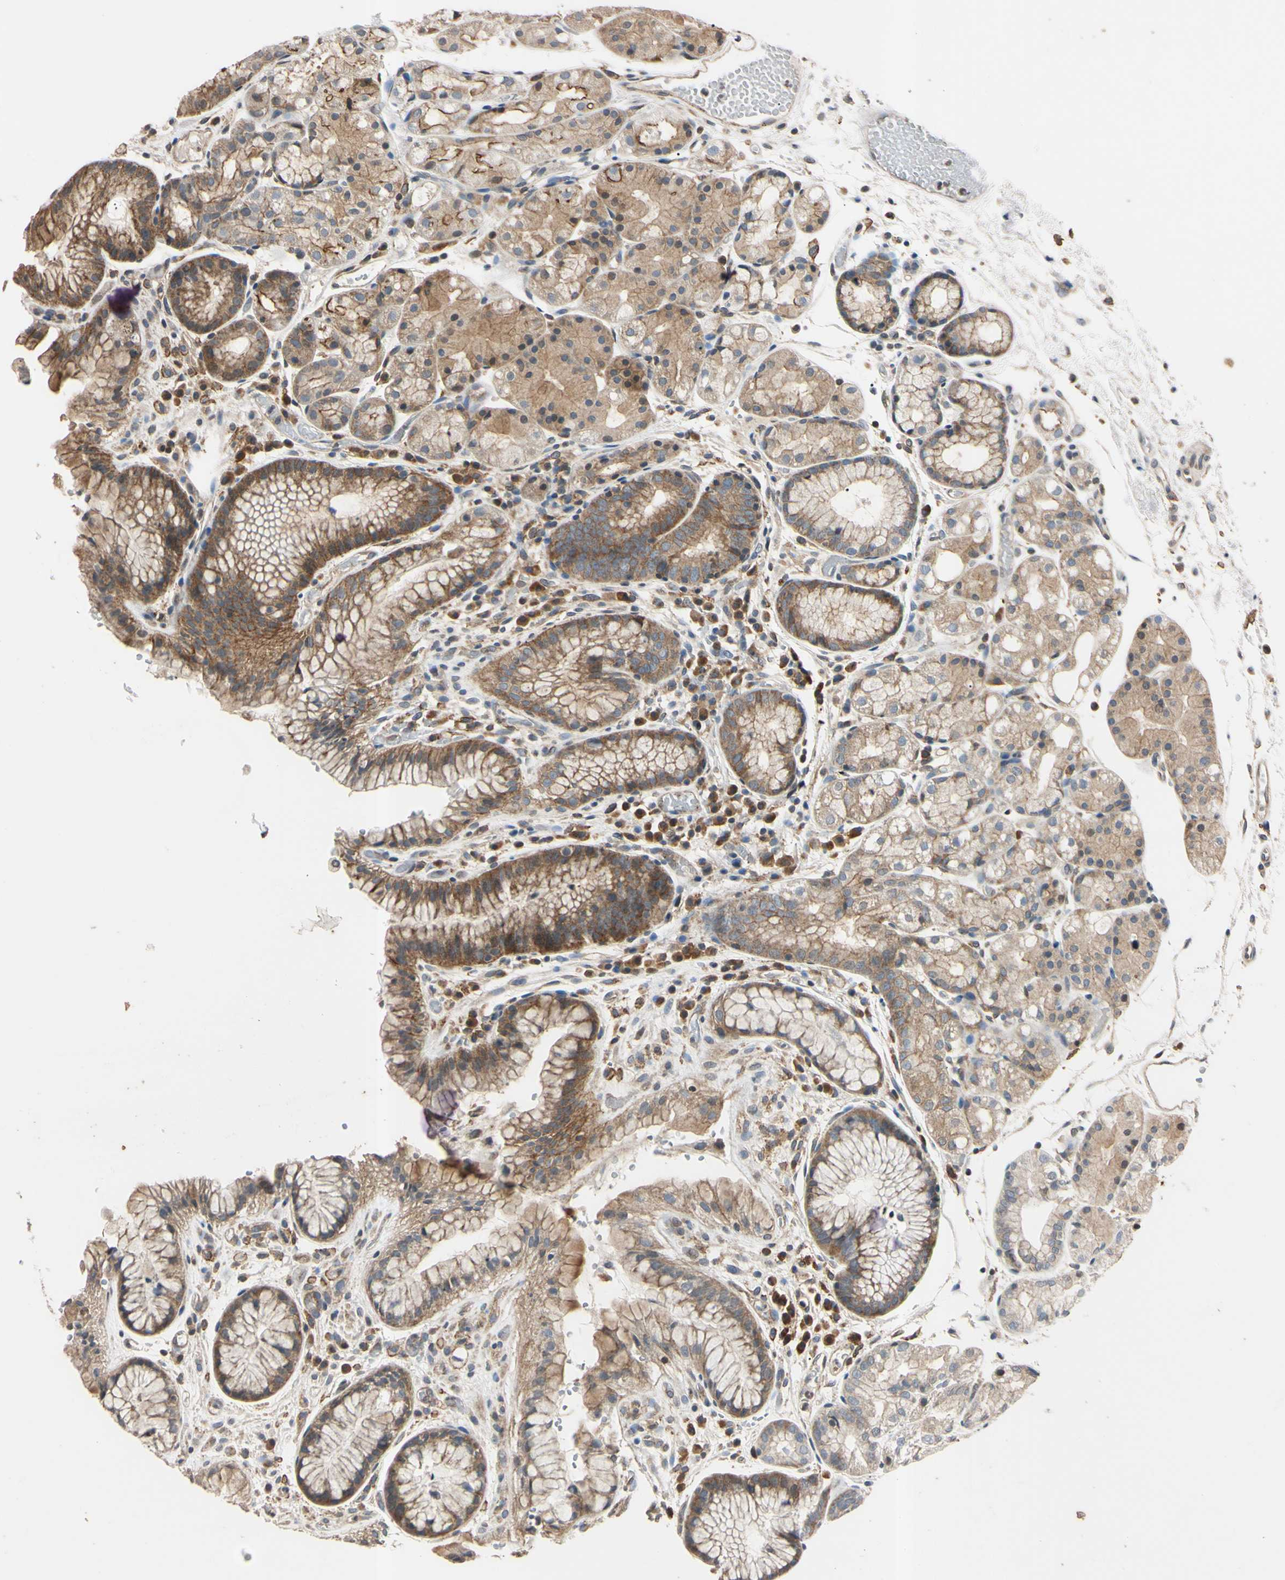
{"staining": {"intensity": "moderate", "quantity": ">75%", "location": "cytoplasmic/membranous"}, "tissue": "stomach", "cell_type": "Glandular cells", "image_type": "normal", "snomed": [{"axis": "morphology", "description": "Normal tissue, NOS"}, {"axis": "topography", "description": "Stomach, upper"}], "caption": "Human stomach stained with a brown dye exhibits moderate cytoplasmic/membranous positive positivity in approximately >75% of glandular cells.", "gene": "EPN1", "patient": {"sex": "male", "age": 72}}